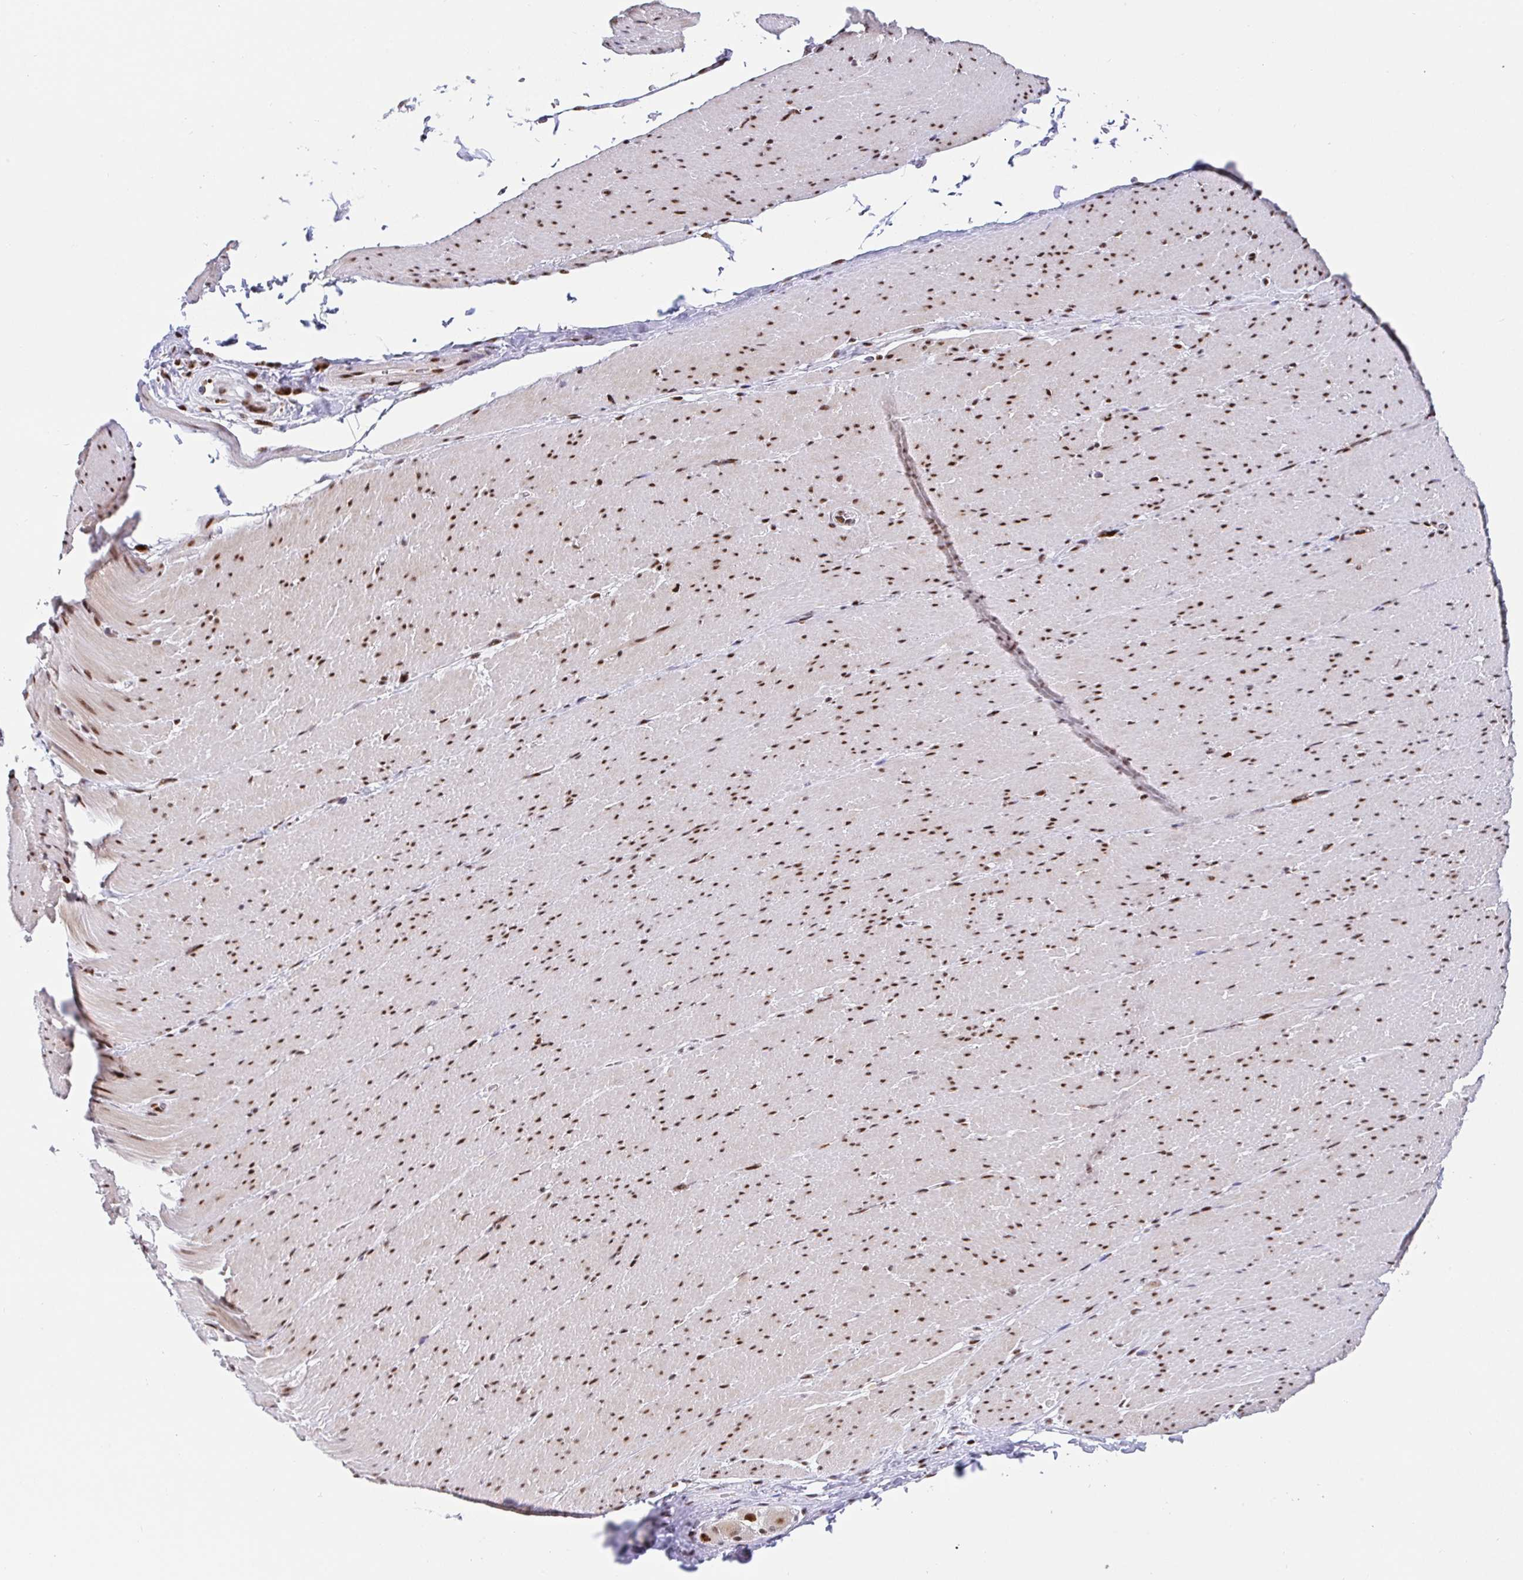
{"staining": {"intensity": "strong", "quantity": "25%-75%", "location": "nuclear"}, "tissue": "smooth muscle", "cell_type": "Smooth muscle cells", "image_type": "normal", "snomed": [{"axis": "morphology", "description": "Normal tissue, NOS"}, {"axis": "topography", "description": "Smooth muscle"}, {"axis": "topography", "description": "Rectum"}], "caption": "Immunohistochemistry photomicrograph of unremarkable smooth muscle: smooth muscle stained using immunohistochemistry (IHC) reveals high levels of strong protein expression localized specifically in the nuclear of smooth muscle cells, appearing as a nuclear brown color.", "gene": "SETD5", "patient": {"sex": "male", "age": 53}}